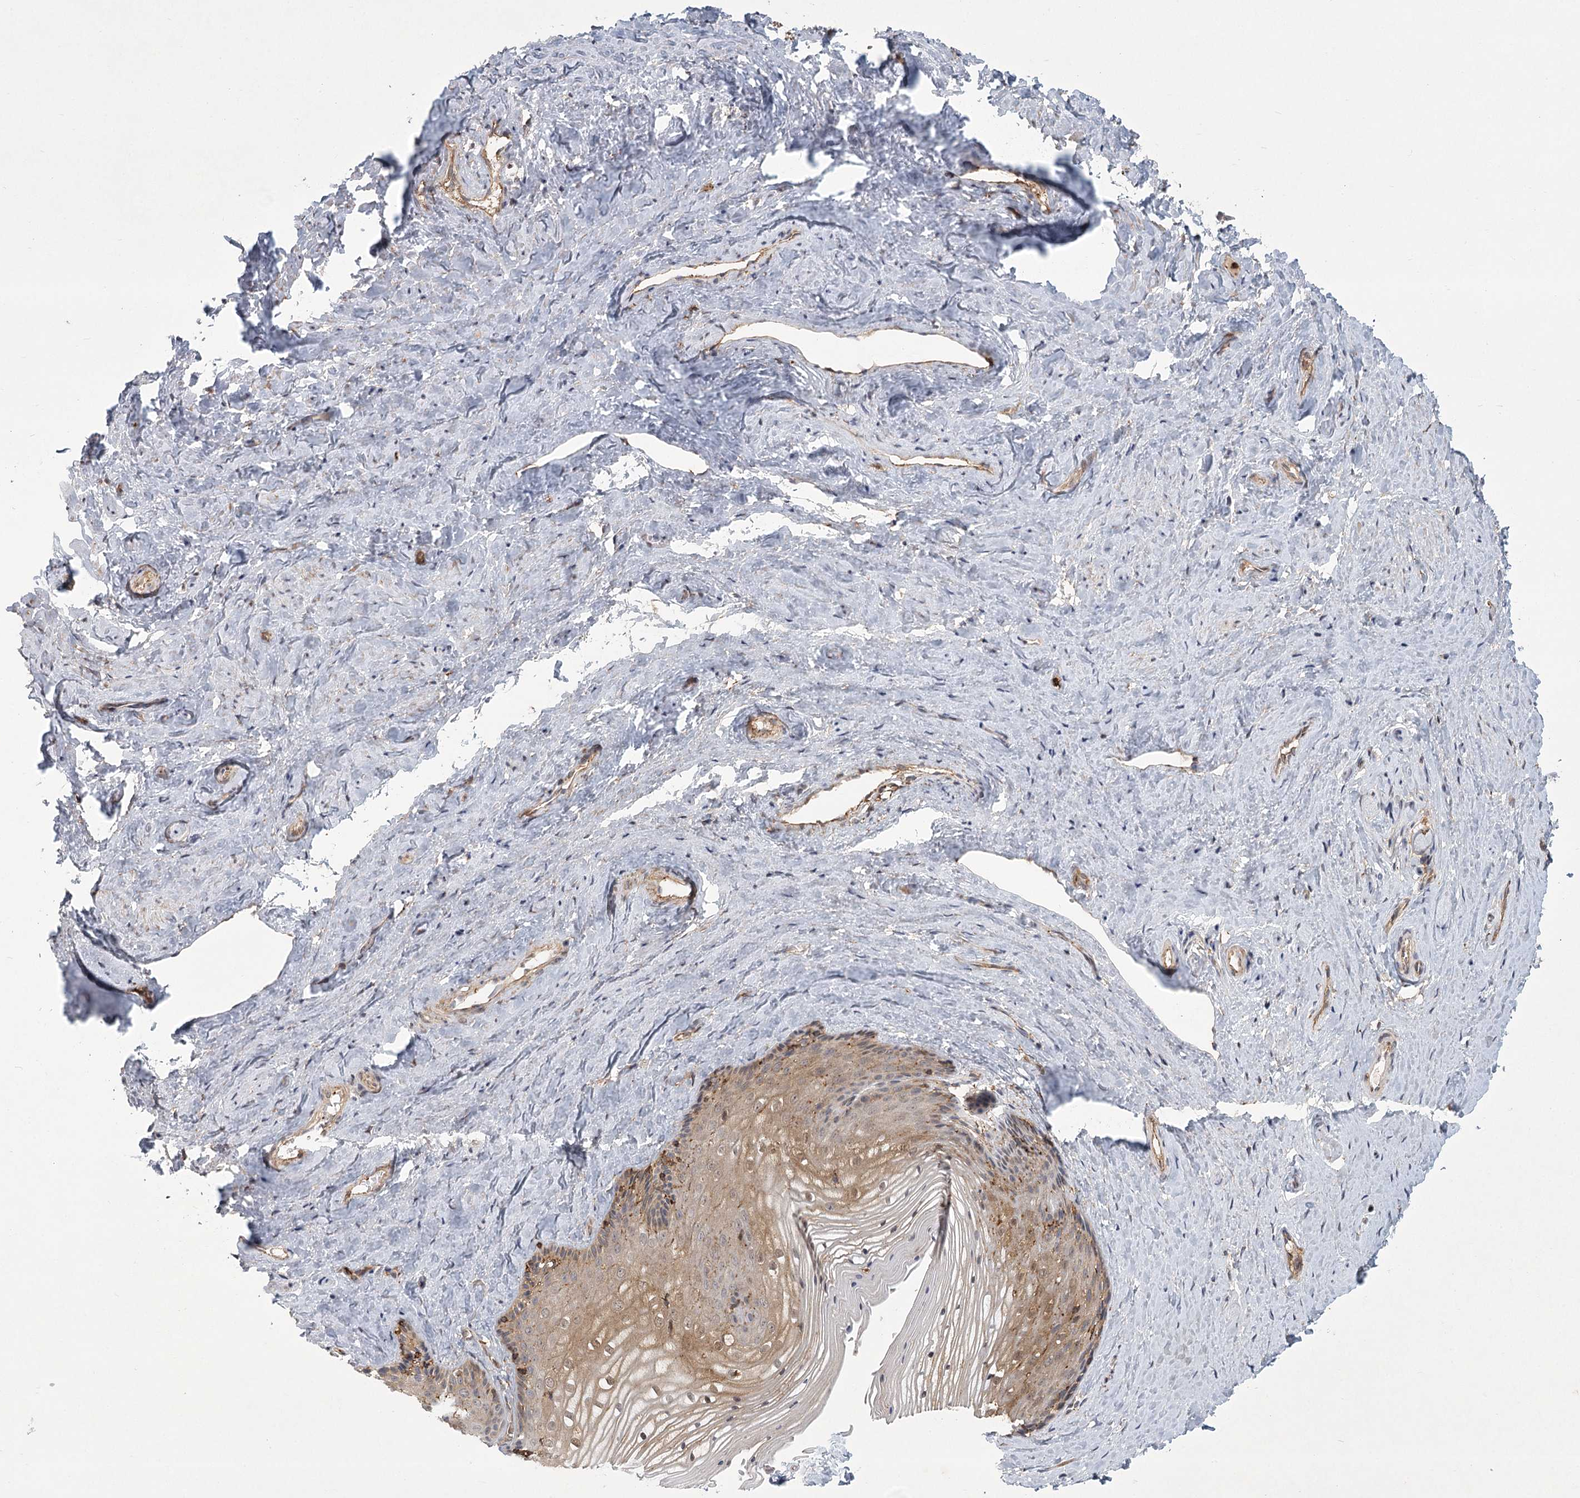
{"staining": {"intensity": "moderate", "quantity": "25%-75%", "location": "cytoplasmic/membranous,nuclear"}, "tissue": "vagina", "cell_type": "Squamous epithelial cells", "image_type": "normal", "snomed": [{"axis": "morphology", "description": "Normal tissue, NOS"}, {"axis": "topography", "description": "Vagina"}, {"axis": "topography", "description": "Cervix"}], "caption": "Squamous epithelial cells display moderate cytoplasmic/membranous,nuclear staining in approximately 25%-75% of cells in unremarkable vagina. The staining was performed using DAB (3,3'-diaminobenzidine) to visualize the protein expression in brown, while the nuclei were stained in blue with hematoxylin (Magnification: 20x).", "gene": "MEPE", "patient": {"sex": "female", "age": 40}}